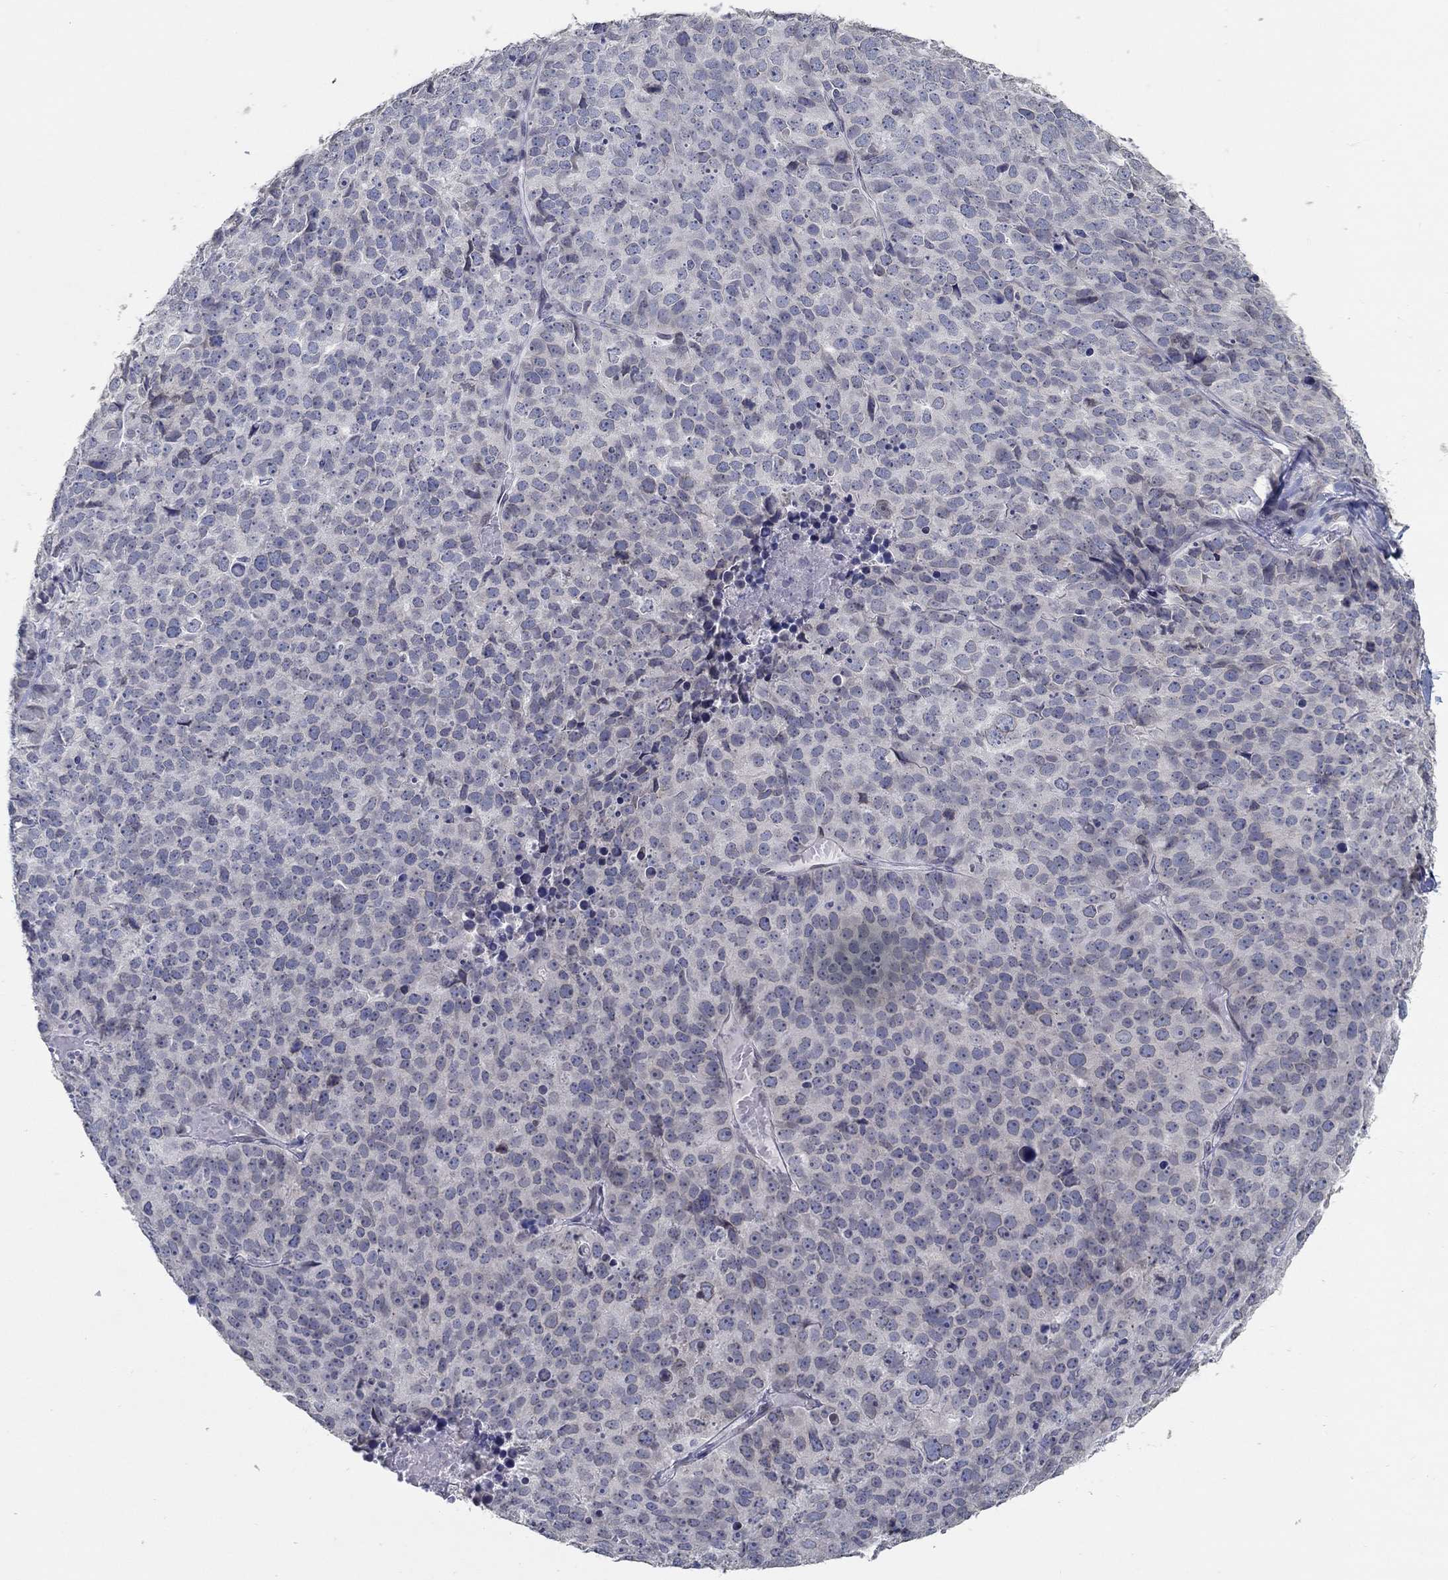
{"staining": {"intensity": "negative", "quantity": "none", "location": "none"}, "tissue": "stomach cancer", "cell_type": "Tumor cells", "image_type": "cancer", "snomed": [{"axis": "morphology", "description": "Adenocarcinoma, NOS"}, {"axis": "topography", "description": "Stomach"}], "caption": "DAB (3,3'-diaminobenzidine) immunohistochemical staining of human stomach adenocarcinoma reveals no significant expression in tumor cells.", "gene": "NUP155", "patient": {"sex": "male", "age": 69}}